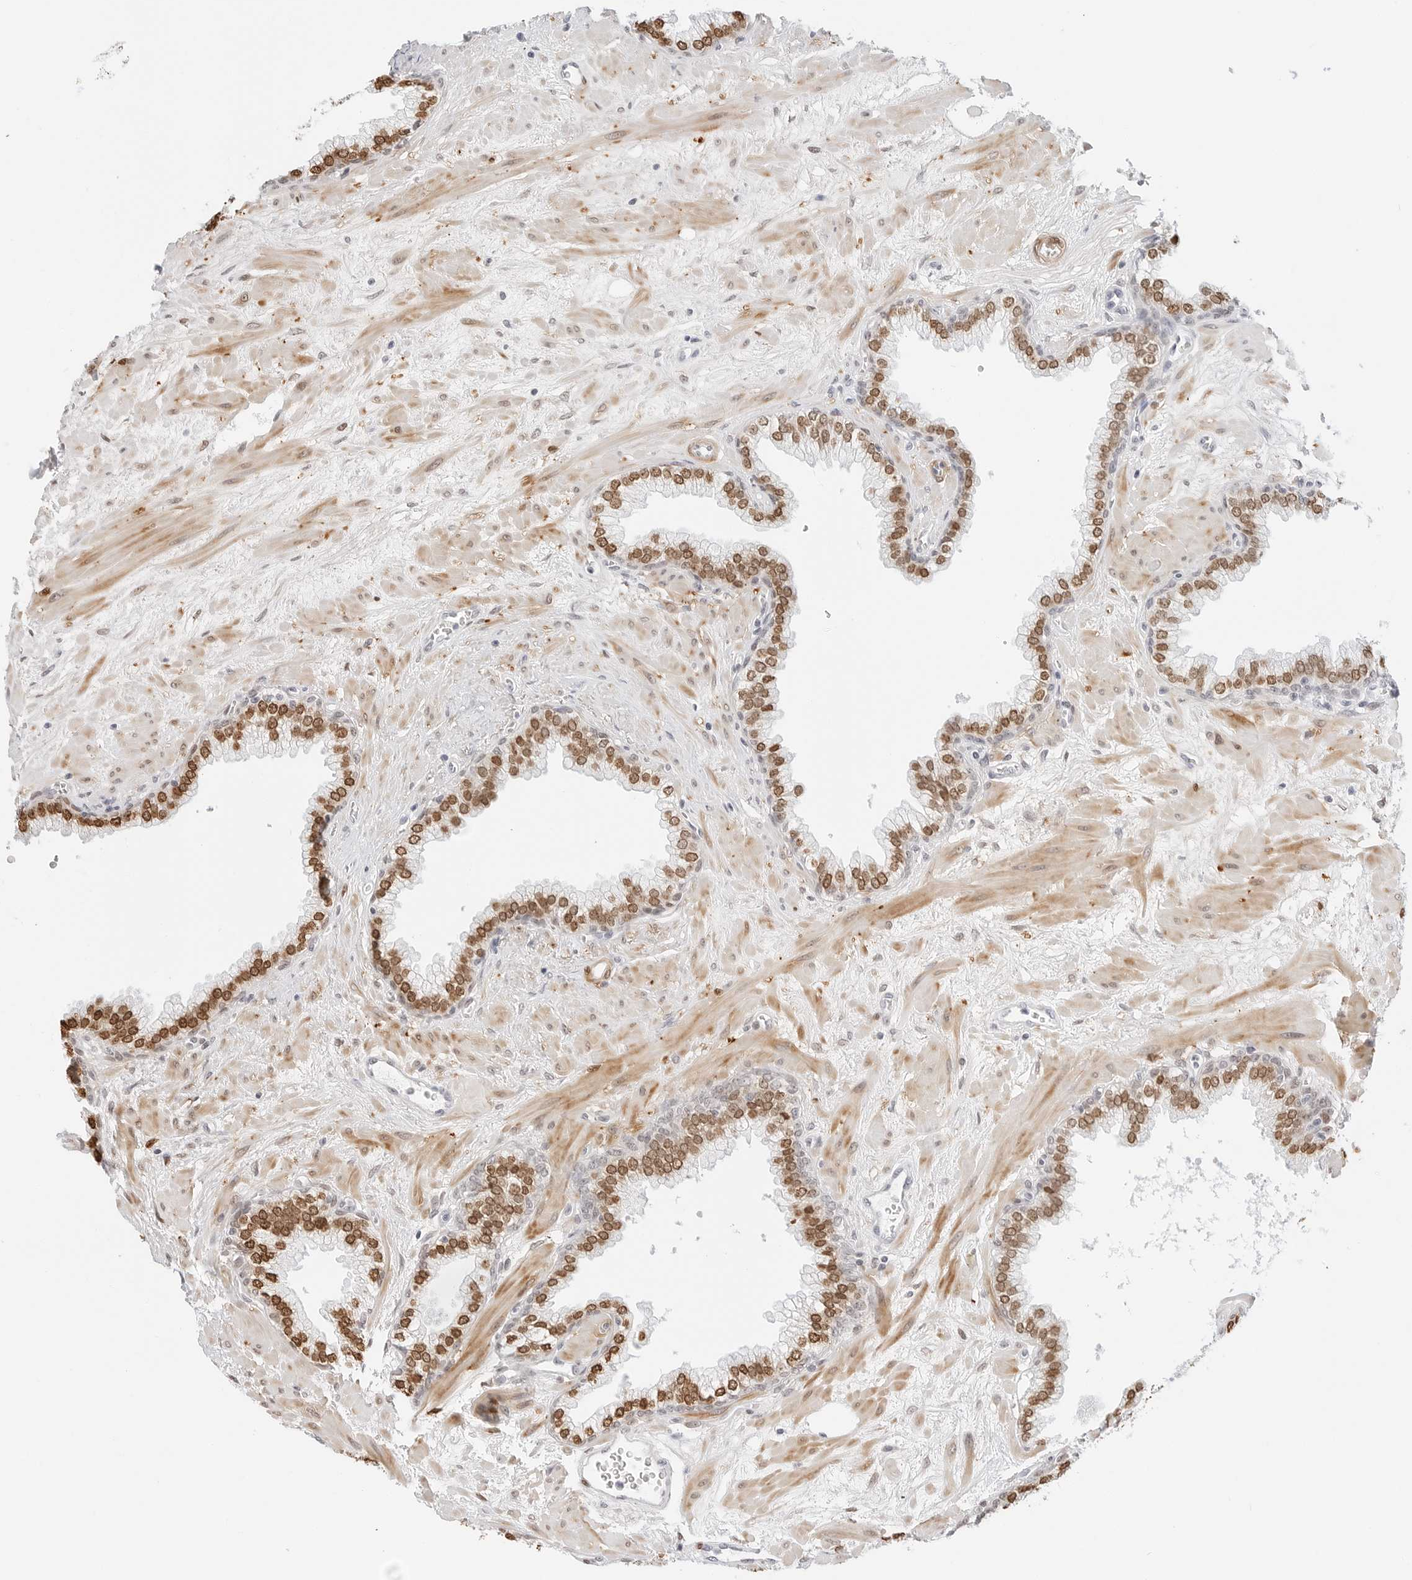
{"staining": {"intensity": "strong", "quantity": ">75%", "location": "nuclear"}, "tissue": "prostate", "cell_type": "Glandular cells", "image_type": "normal", "snomed": [{"axis": "morphology", "description": "Normal tissue, NOS"}, {"axis": "morphology", "description": "Urothelial carcinoma, Low grade"}, {"axis": "topography", "description": "Urinary bladder"}, {"axis": "topography", "description": "Prostate"}], "caption": "Prostate stained with IHC displays strong nuclear positivity in approximately >75% of glandular cells.", "gene": "SPIDR", "patient": {"sex": "male", "age": 60}}